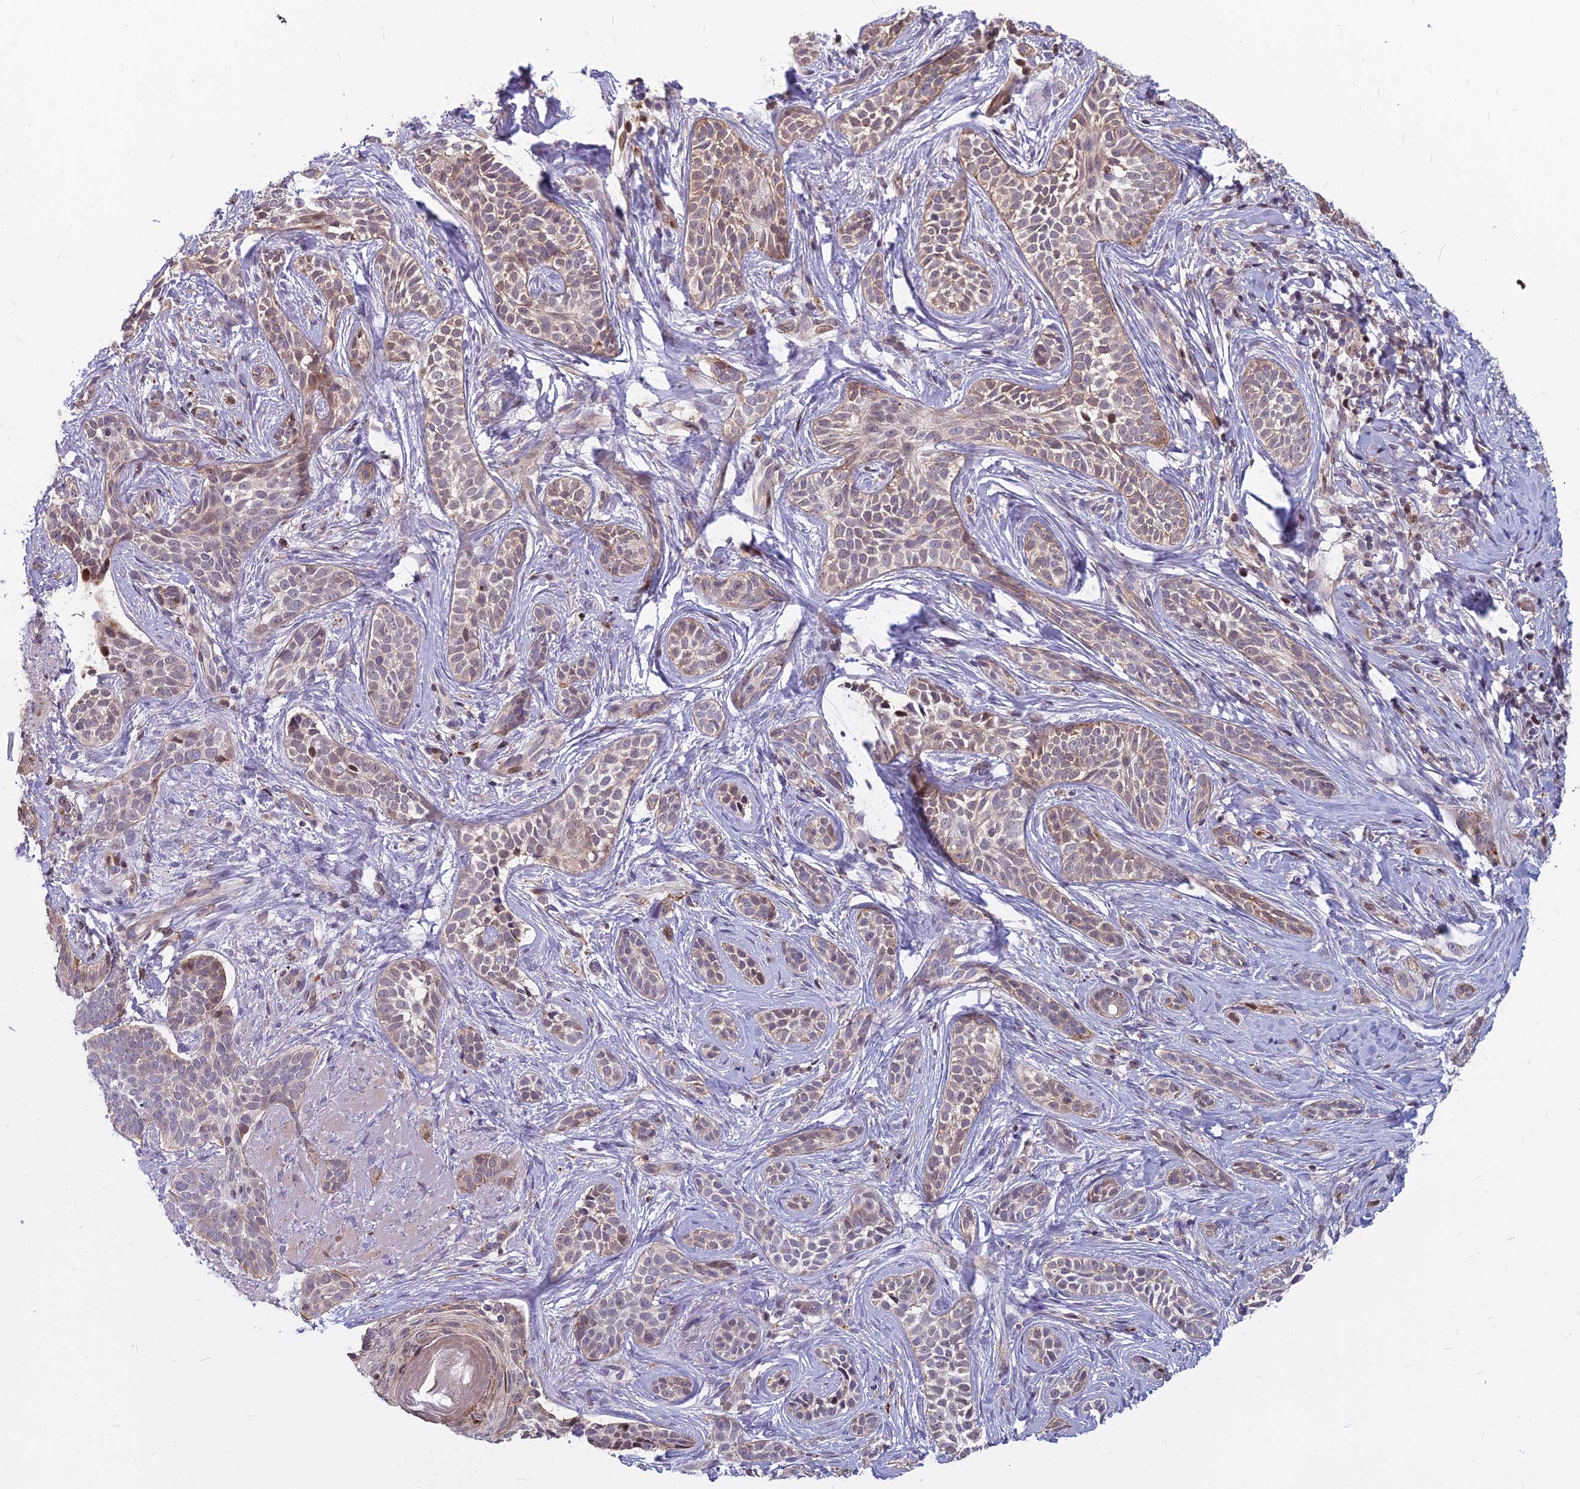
{"staining": {"intensity": "weak", "quantity": "25%-75%", "location": "cytoplasmic/membranous"}, "tissue": "skin cancer", "cell_type": "Tumor cells", "image_type": "cancer", "snomed": [{"axis": "morphology", "description": "Basal cell carcinoma"}, {"axis": "topography", "description": "Skin"}], "caption": "Skin cancer (basal cell carcinoma) stained for a protein displays weak cytoplasmic/membranous positivity in tumor cells. The protein is shown in brown color, while the nuclei are stained blue.", "gene": "GLYATL3", "patient": {"sex": "male", "age": 71}}